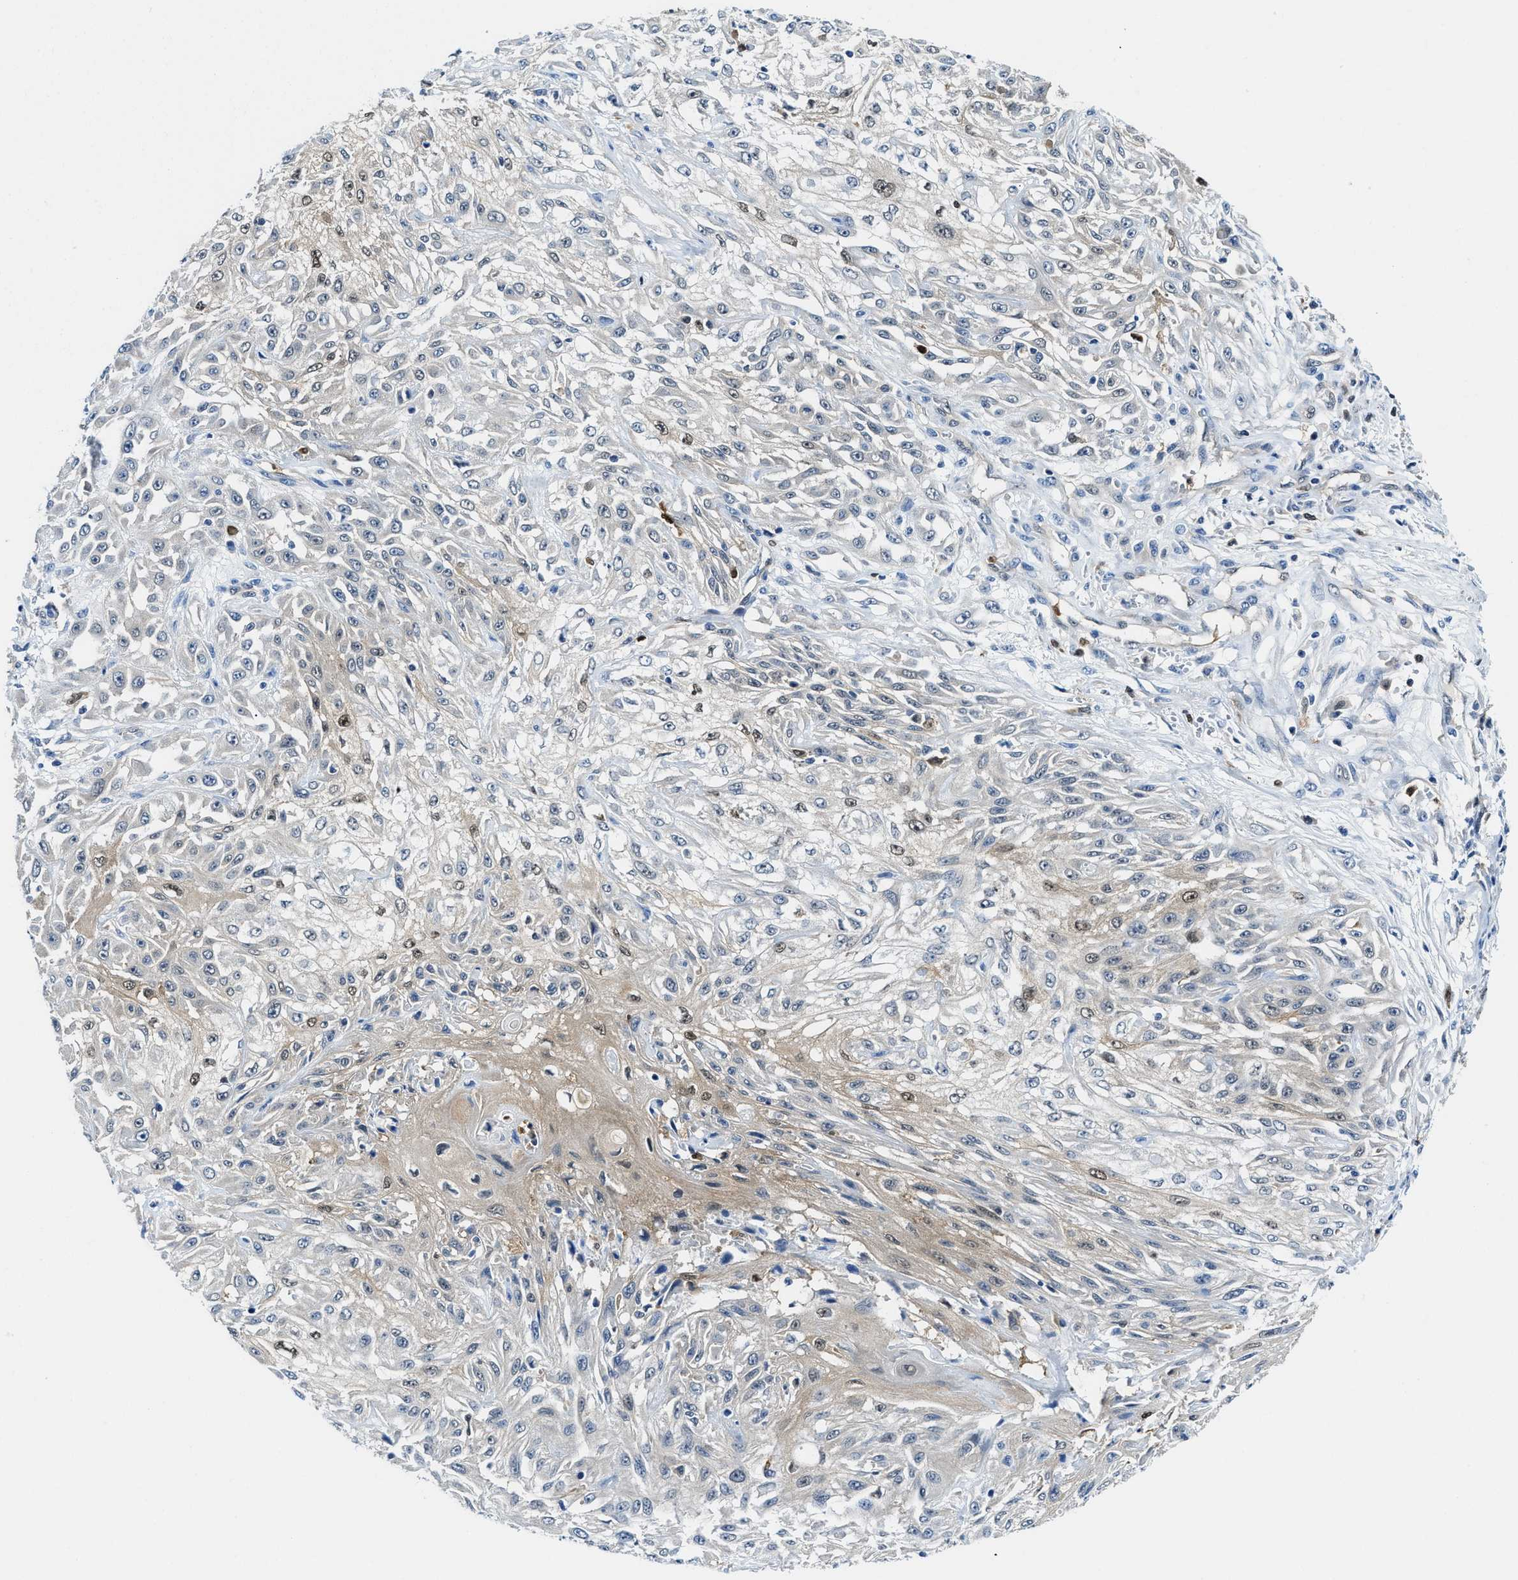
{"staining": {"intensity": "weak", "quantity": "<25%", "location": "cytoplasmic/membranous,nuclear"}, "tissue": "skin cancer", "cell_type": "Tumor cells", "image_type": "cancer", "snomed": [{"axis": "morphology", "description": "Squamous cell carcinoma, NOS"}, {"axis": "morphology", "description": "Squamous cell carcinoma, metastatic, NOS"}, {"axis": "topography", "description": "Skin"}, {"axis": "topography", "description": "Lymph node"}], "caption": "A high-resolution photomicrograph shows immunohistochemistry staining of skin cancer, which reveals no significant positivity in tumor cells. (DAB immunohistochemistry with hematoxylin counter stain).", "gene": "LTA4H", "patient": {"sex": "male", "age": 75}}